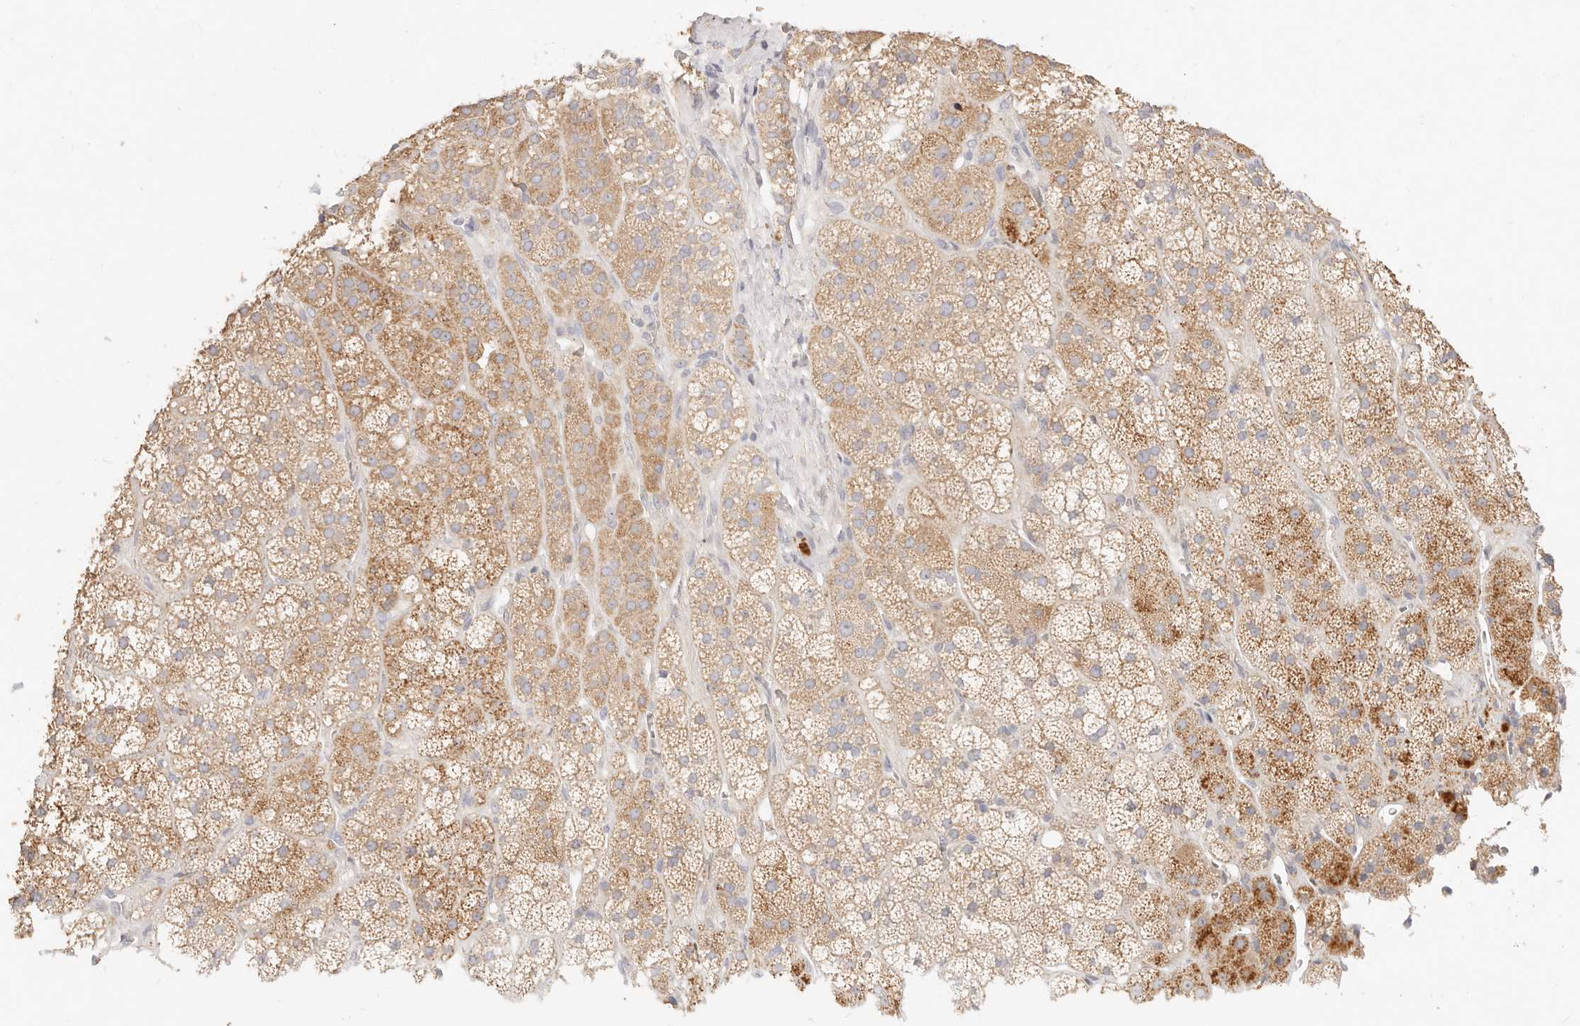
{"staining": {"intensity": "moderate", "quantity": "25%-75%", "location": "cytoplasmic/membranous"}, "tissue": "adrenal gland", "cell_type": "Glandular cells", "image_type": "normal", "snomed": [{"axis": "morphology", "description": "Normal tissue, NOS"}, {"axis": "topography", "description": "Adrenal gland"}], "caption": "Immunohistochemistry (DAB (3,3'-diaminobenzidine)) staining of normal human adrenal gland exhibits moderate cytoplasmic/membranous protein expression in approximately 25%-75% of glandular cells.", "gene": "ACOX1", "patient": {"sex": "male", "age": 57}}